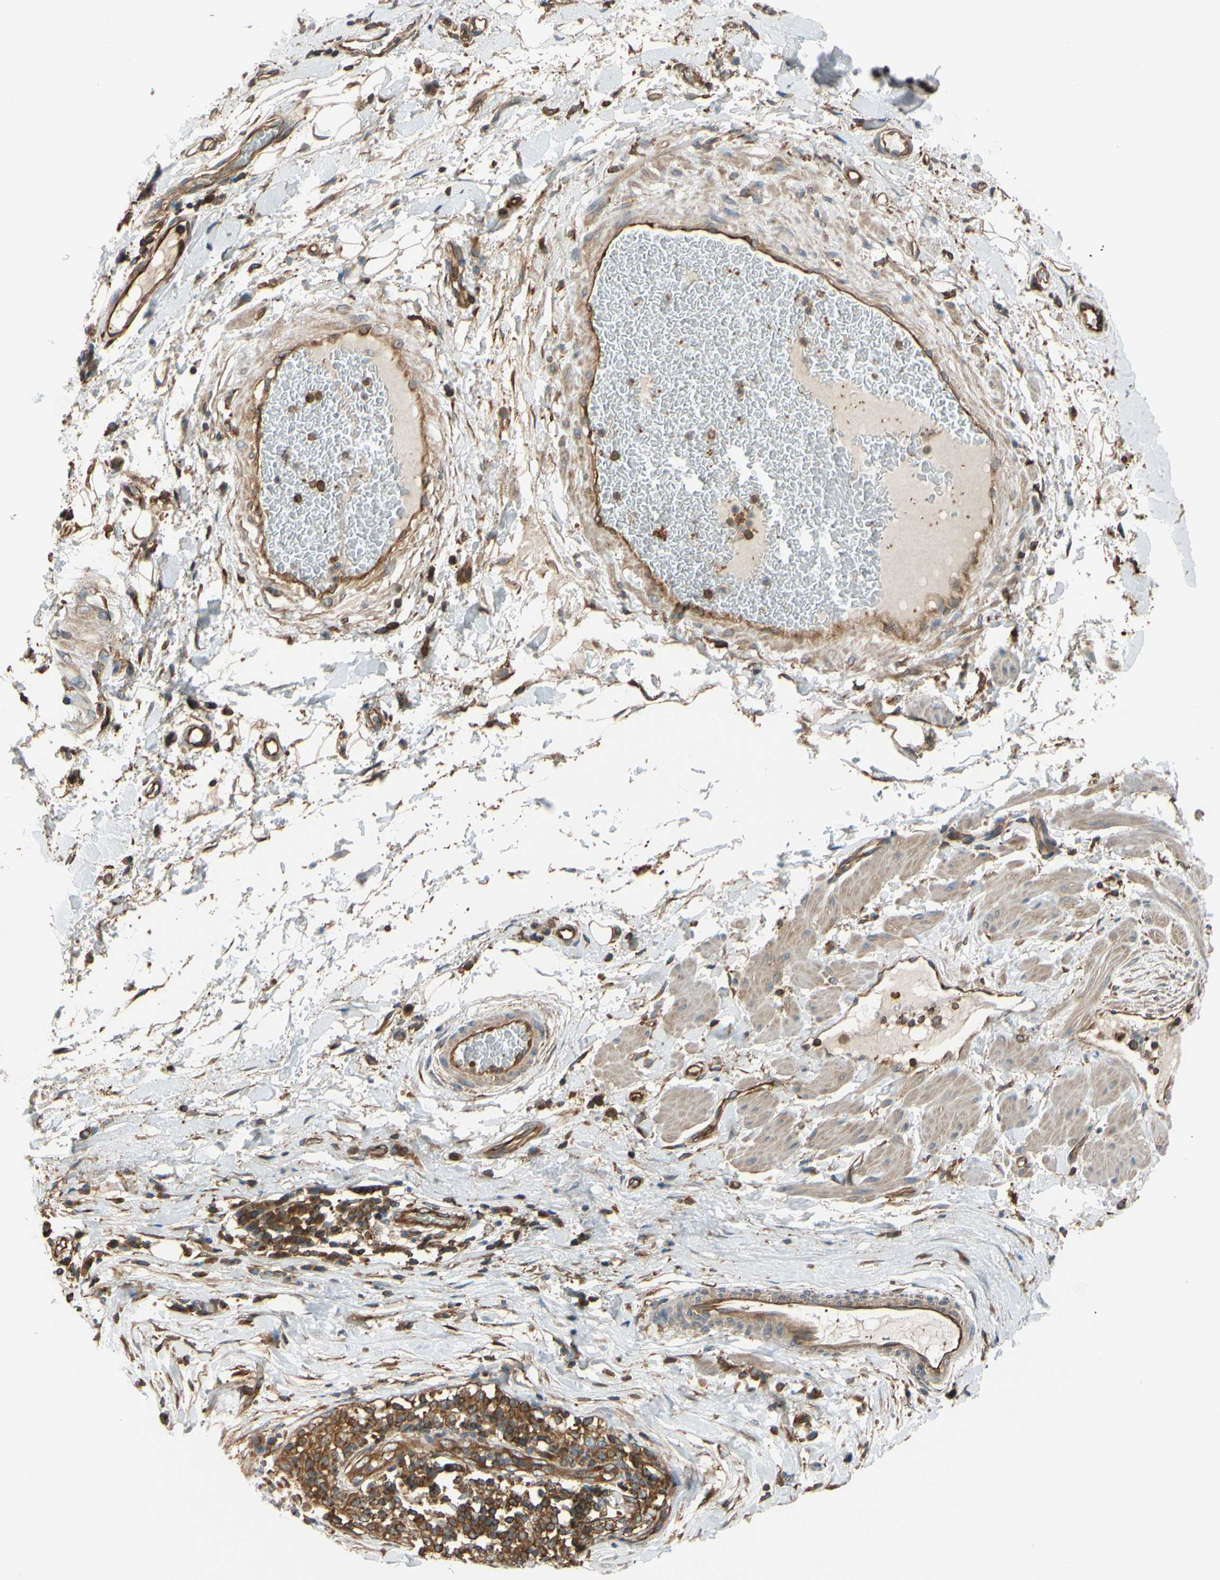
{"staining": {"intensity": "moderate", "quantity": ">75%", "location": "cytoplasmic/membranous"}, "tissue": "adipose tissue", "cell_type": "Adipocytes", "image_type": "normal", "snomed": [{"axis": "morphology", "description": "Normal tissue, NOS"}, {"axis": "morphology", "description": "Adenocarcinoma, NOS"}, {"axis": "topography", "description": "Esophagus"}], "caption": "Immunohistochemical staining of unremarkable human adipose tissue displays moderate cytoplasmic/membranous protein positivity in about >75% of adipocytes.", "gene": "EPS15", "patient": {"sex": "male", "age": 62}}